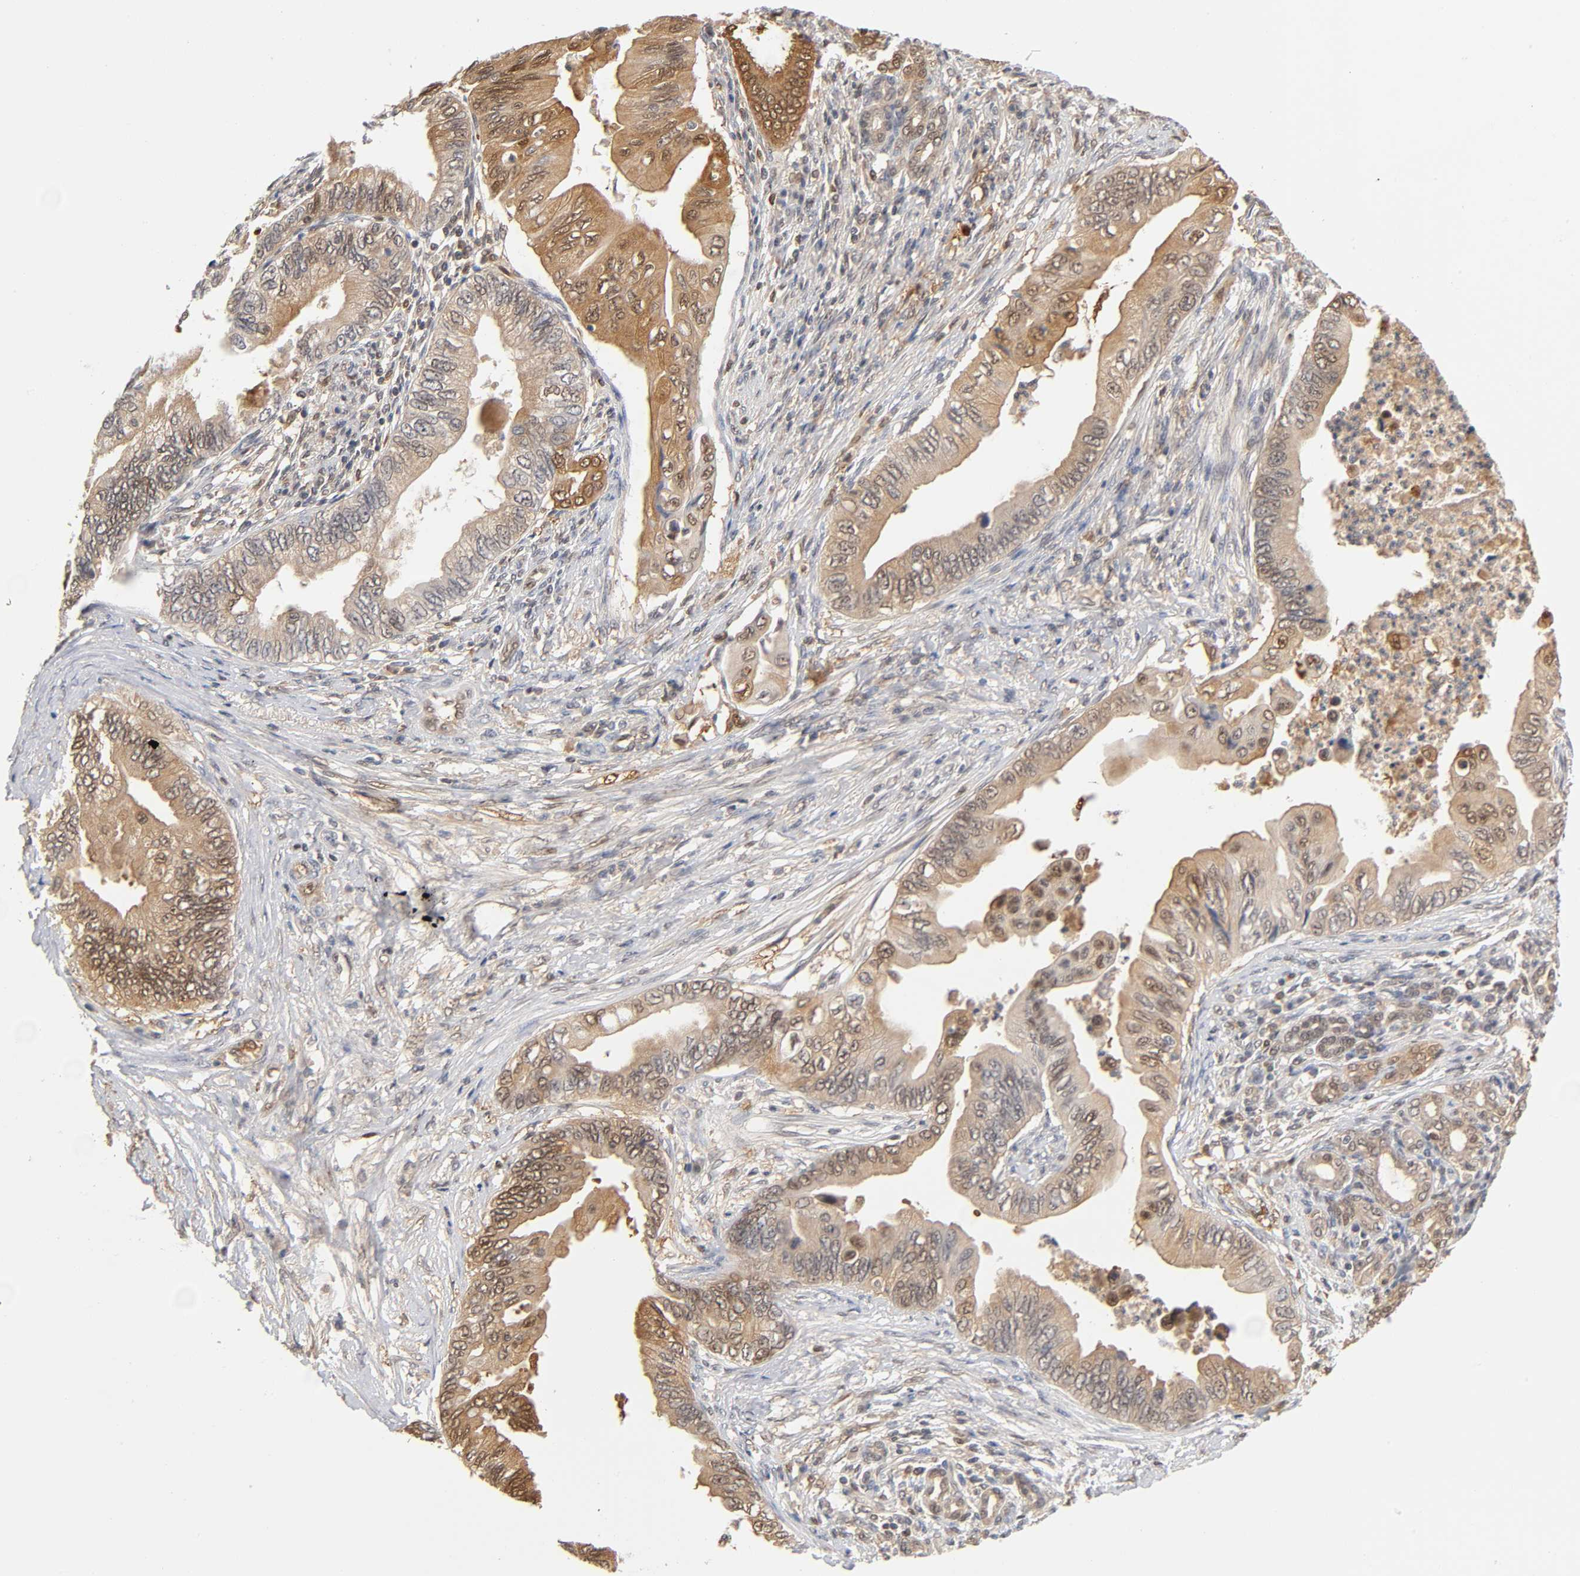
{"staining": {"intensity": "moderate", "quantity": ">75%", "location": "cytoplasmic/membranous"}, "tissue": "pancreatic cancer", "cell_type": "Tumor cells", "image_type": "cancer", "snomed": [{"axis": "morphology", "description": "Adenocarcinoma, NOS"}, {"axis": "topography", "description": "Pancreas"}], "caption": "Protein expression analysis of pancreatic cancer shows moderate cytoplasmic/membranous staining in about >75% of tumor cells. (brown staining indicates protein expression, while blue staining denotes nuclei).", "gene": "DFFB", "patient": {"sex": "female", "age": 66}}